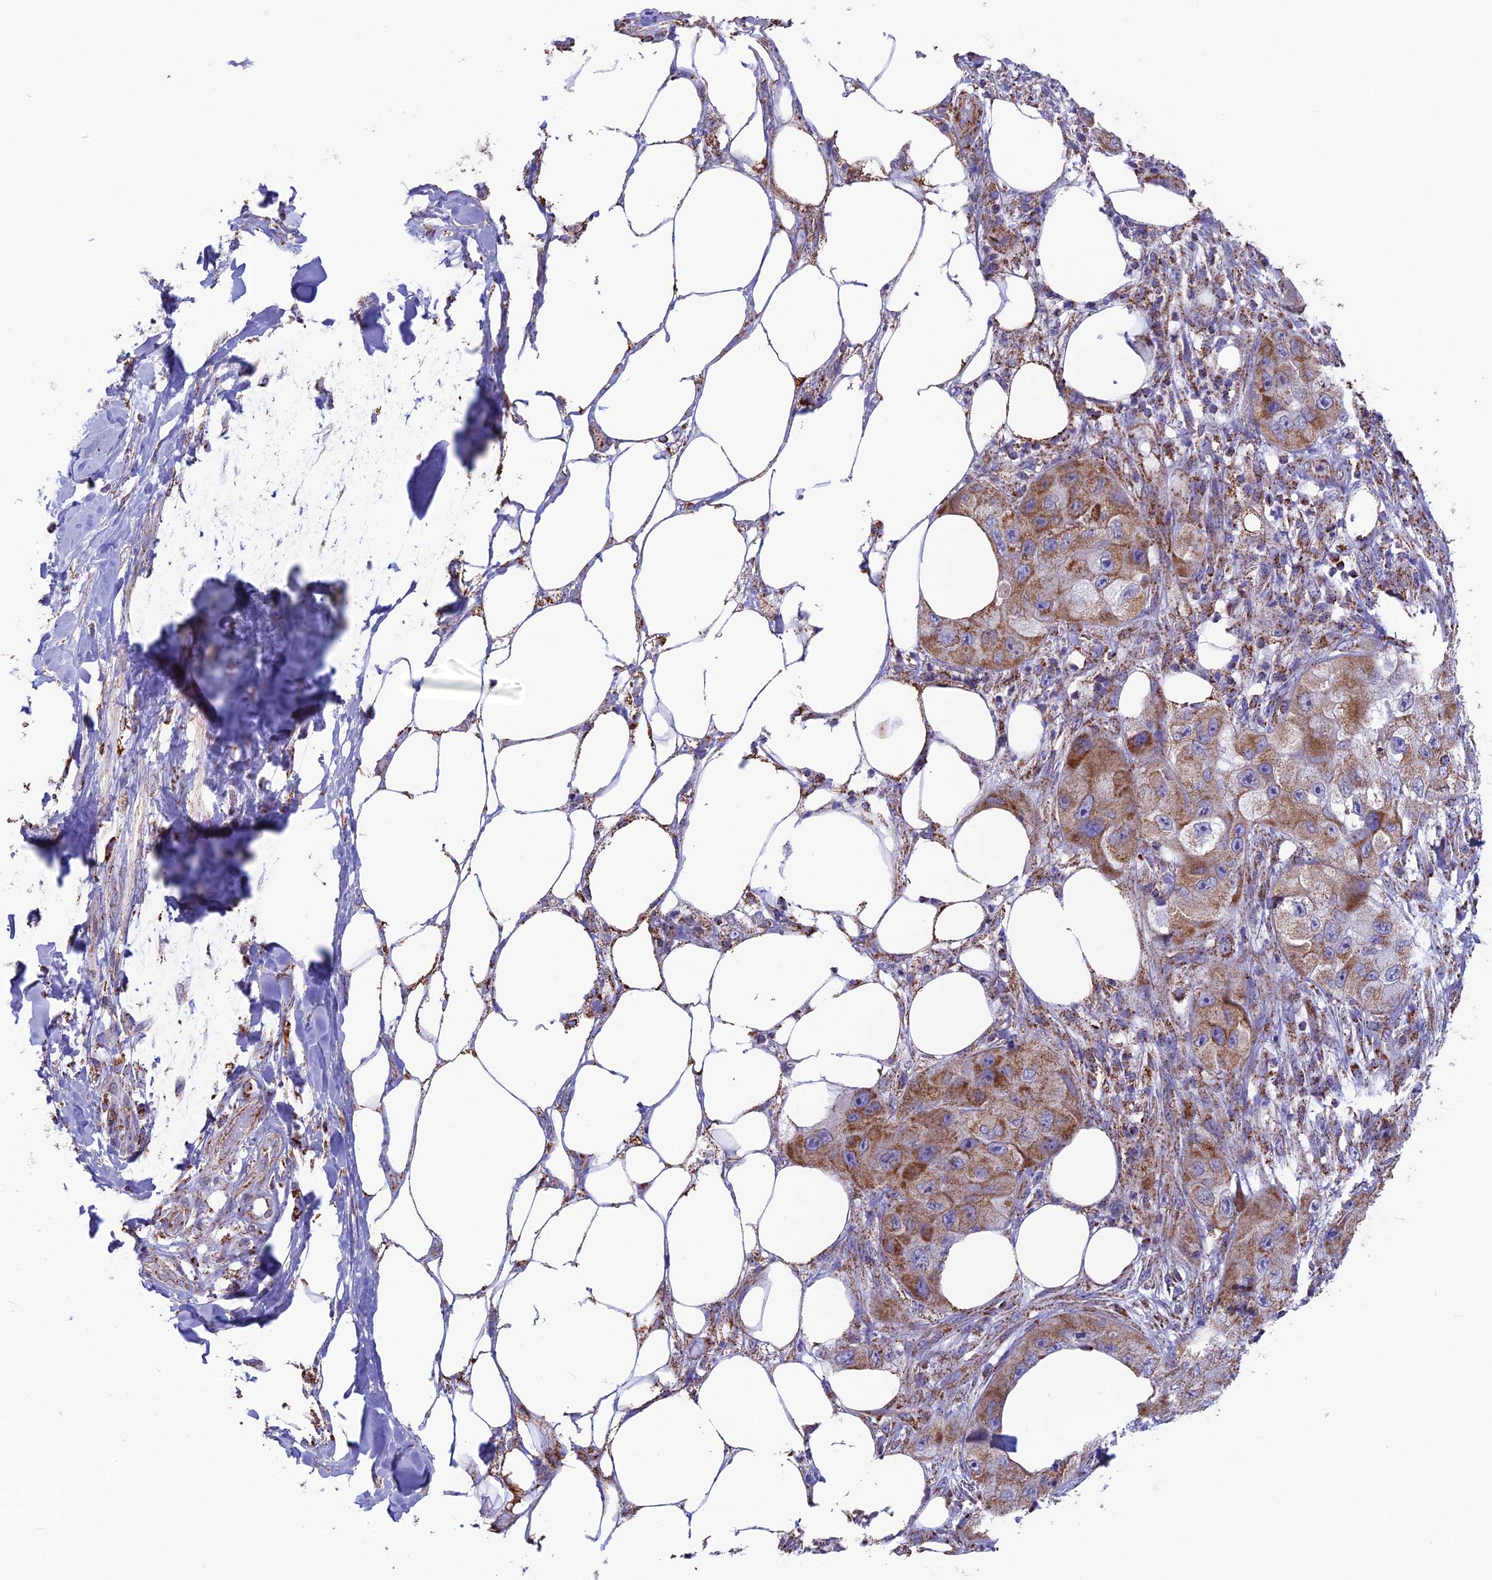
{"staining": {"intensity": "moderate", "quantity": ">75%", "location": "cytoplasmic/membranous"}, "tissue": "skin cancer", "cell_type": "Tumor cells", "image_type": "cancer", "snomed": [{"axis": "morphology", "description": "Squamous cell carcinoma, NOS"}, {"axis": "topography", "description": "Skin"}, {"axis": "topography", "description": "Subcutis"}], "caption": "A brown stain highlights moderate cytoplasmic/membranous positivity of a protein in human squamous cell carcinoma (skin) tumor cells. The staining was performed using DAB (3,3'-diaminobenzidine), with brown indicating positive protein expression. Nuclei are stained blue with hematoxylin.", "gene": "CS", "patient": {"sex": "male", "age": 73}}